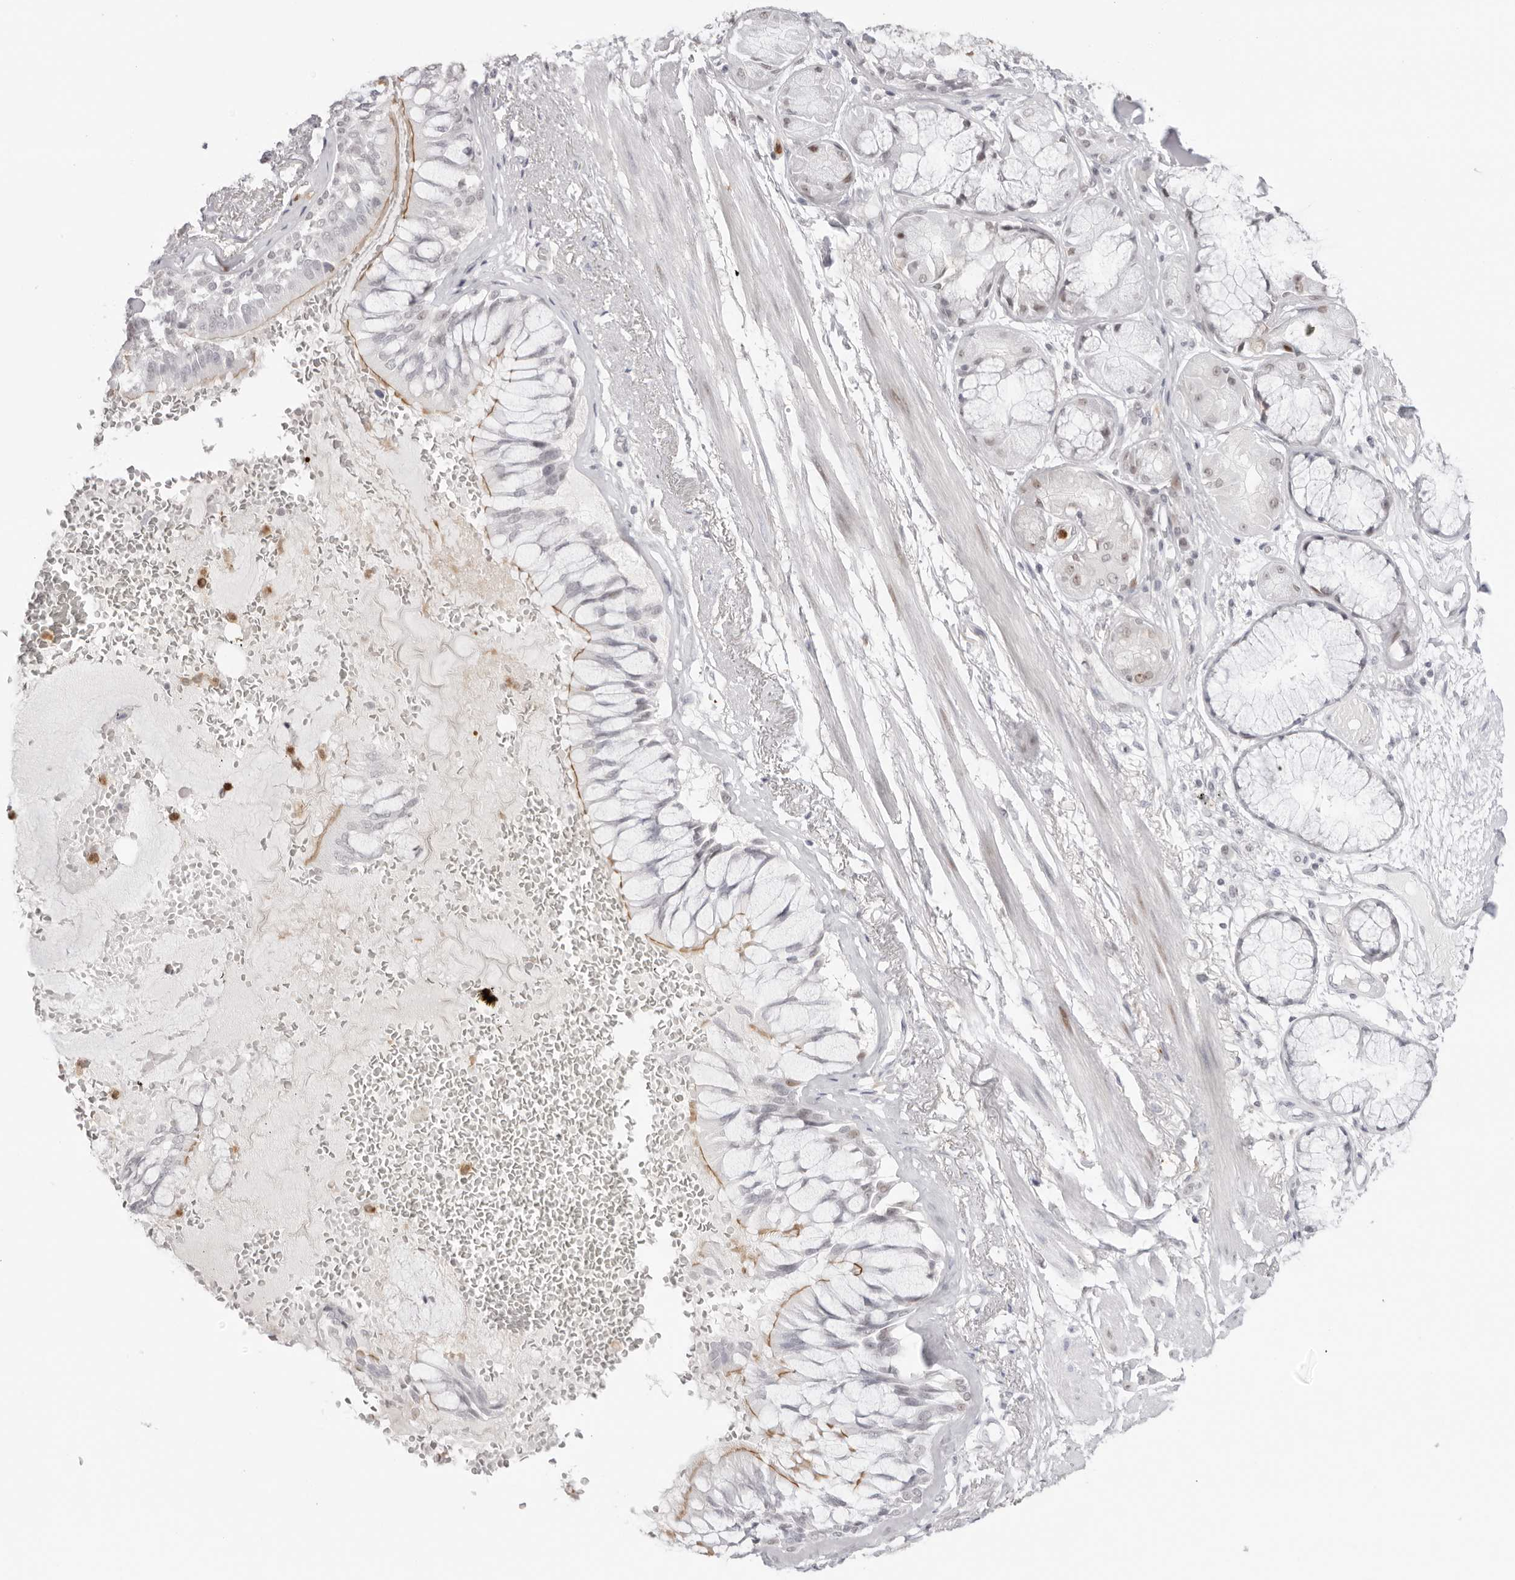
{"staining": {"intensity": "moderate", "quantity": "25%-75%", "location": "cytoplasmic/membranous"}, "tissue": "adipose tissue", "cell_type": "Adipocytes", "image_type": "normal", "snomed": [{"axis": "morphology", "description": "Normal tissue, NOS"}, {"axis": "topography", "description": "Bronchus"}], "caption": "The immunohistochemical stain highlights moderate cytoplasmic/membranous staining in adipocytes of normal adipose tissue. (IHC, brightfield microscopy, high magnification).", "gene": "RNF146", "patient": {"sex": "male", "age": 66}}